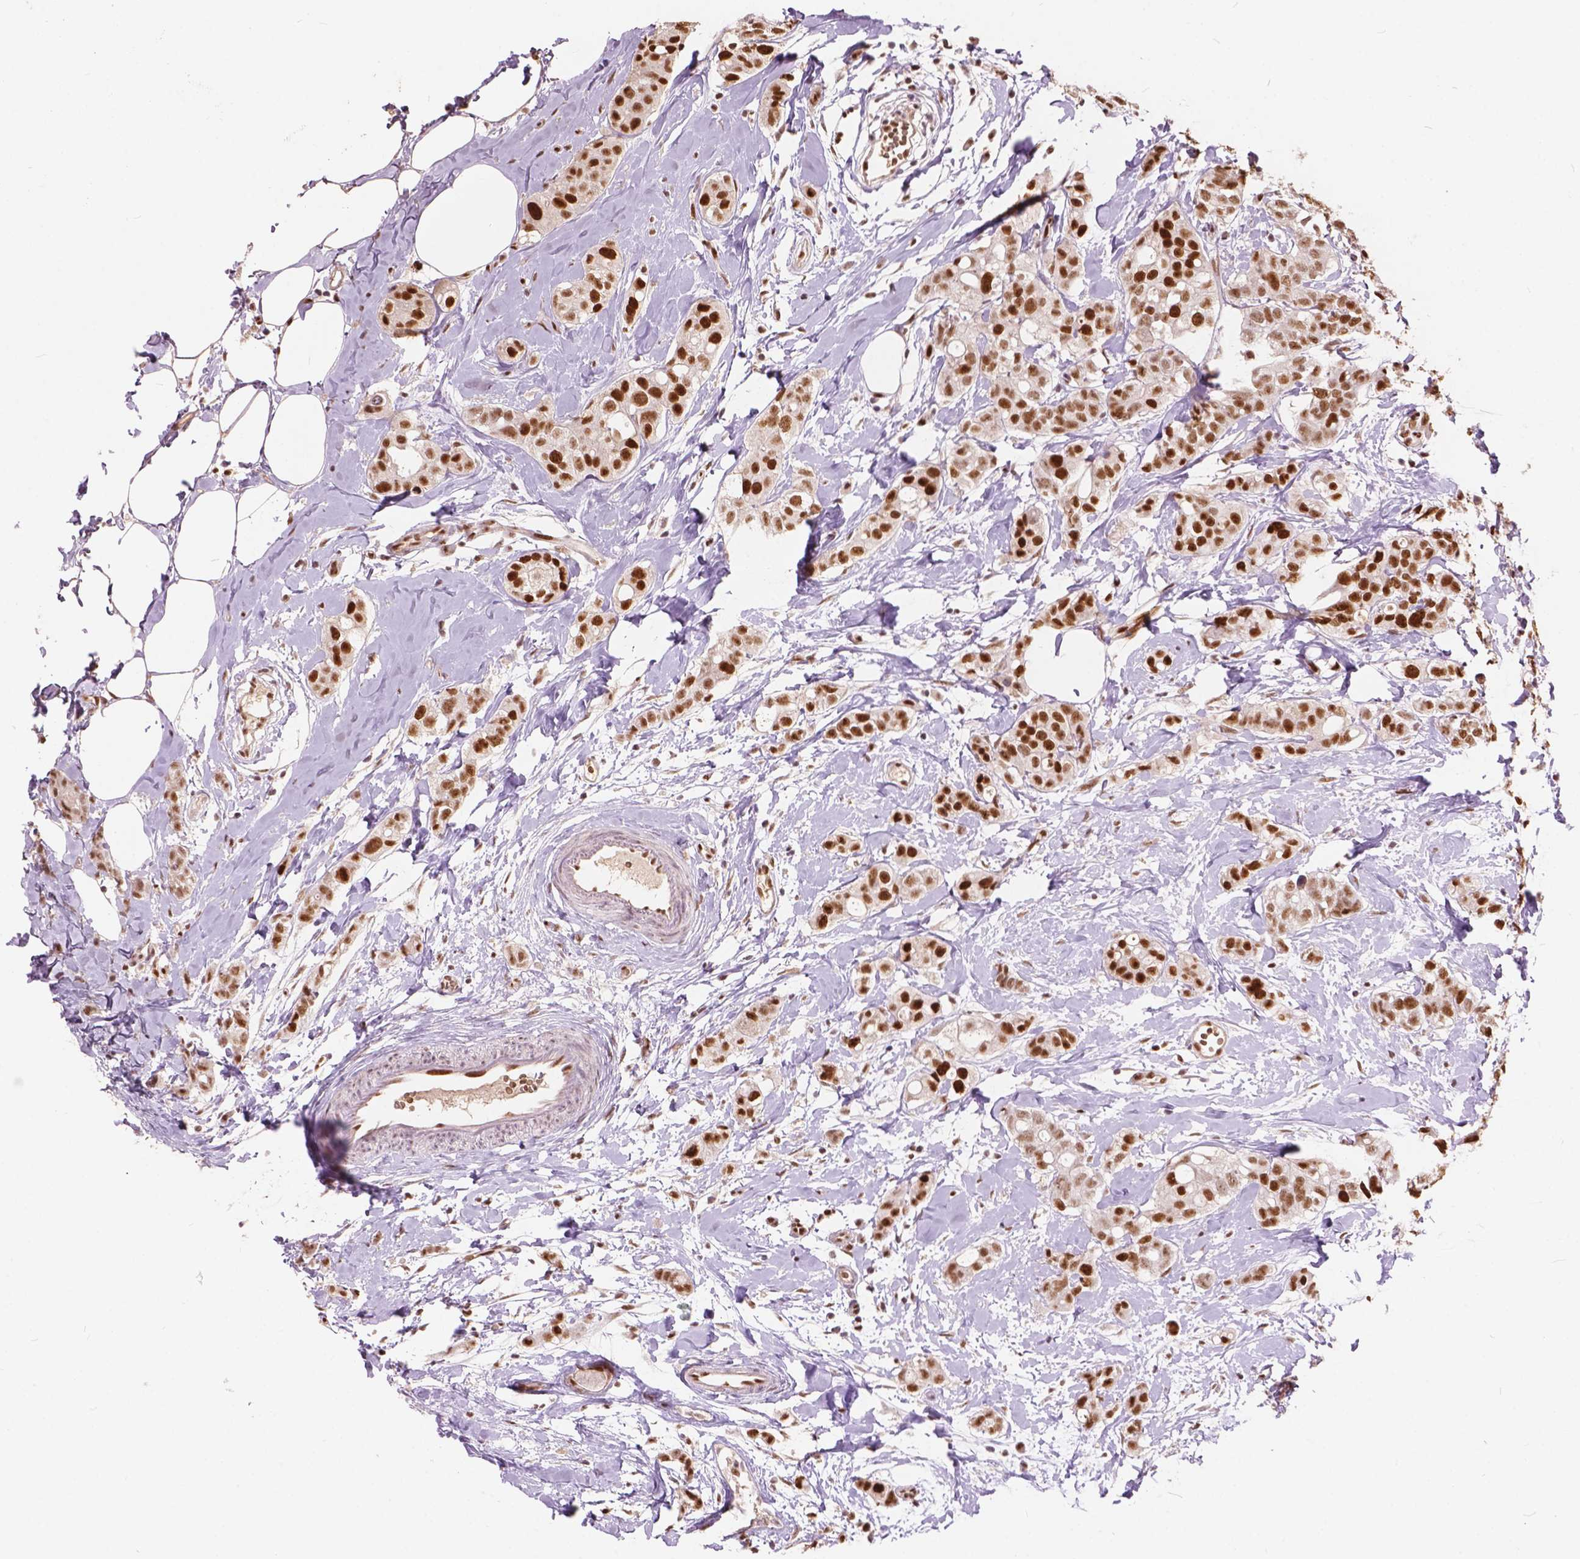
{"staining": {"intensity": "strong", "quantity": ">75%", "location": "nuclear"}, "tissue": "breast cancer", "cell_type": "Tumor cells", "image_type": "cancer", "snomed": [{"axis": "morphology", "description": "Duct carcinoma"}, {"axis": "topography", "description": "Breast"}], "caption": "Infiltrating ductal carcinoma (breast) stained for a protein (brown) exhibits strong nuclear positive positivity in about >75% of tumor cells.", "gene": "ANP32B", "patient": {"sex": "female", "age": 40}}